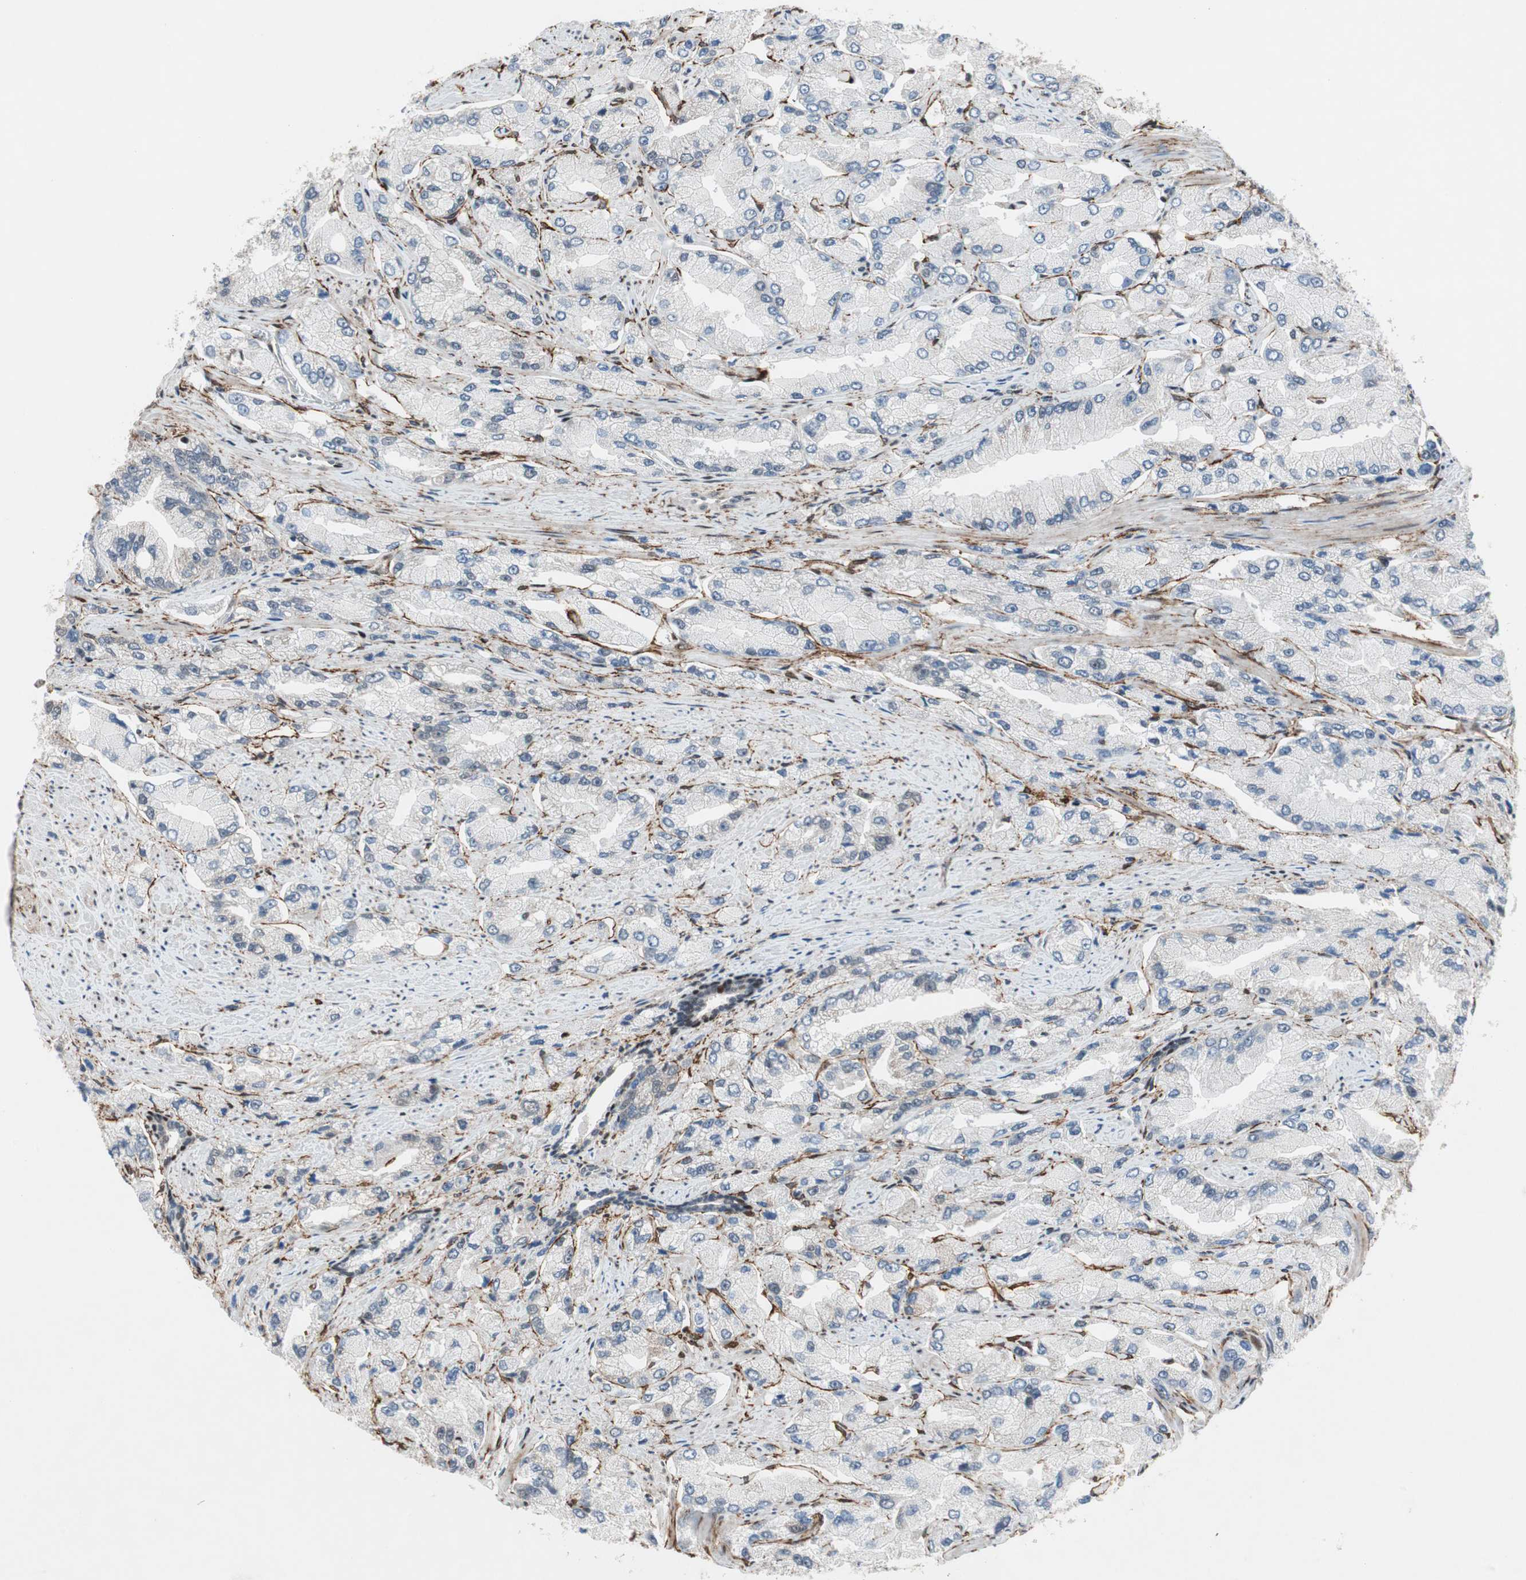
{"staining": {"intensity": "negative", "quantity": "none", "location": "none"}, "tissue": "prostate cancer", "cell_type": "Tumor cells", "image_type": "cancer", "snomed": [{"axis": "morphology", "description": "Adenocarcinoma, High grade"}, {"axis": "topography", "description": "Prostate"}], "caption": "Immunohistochemistry (IHC) of human prostate cancer shows no staining in tumor cells.", "gene": "FBXO44", "patient": {"sex": "male", "age": 58}}